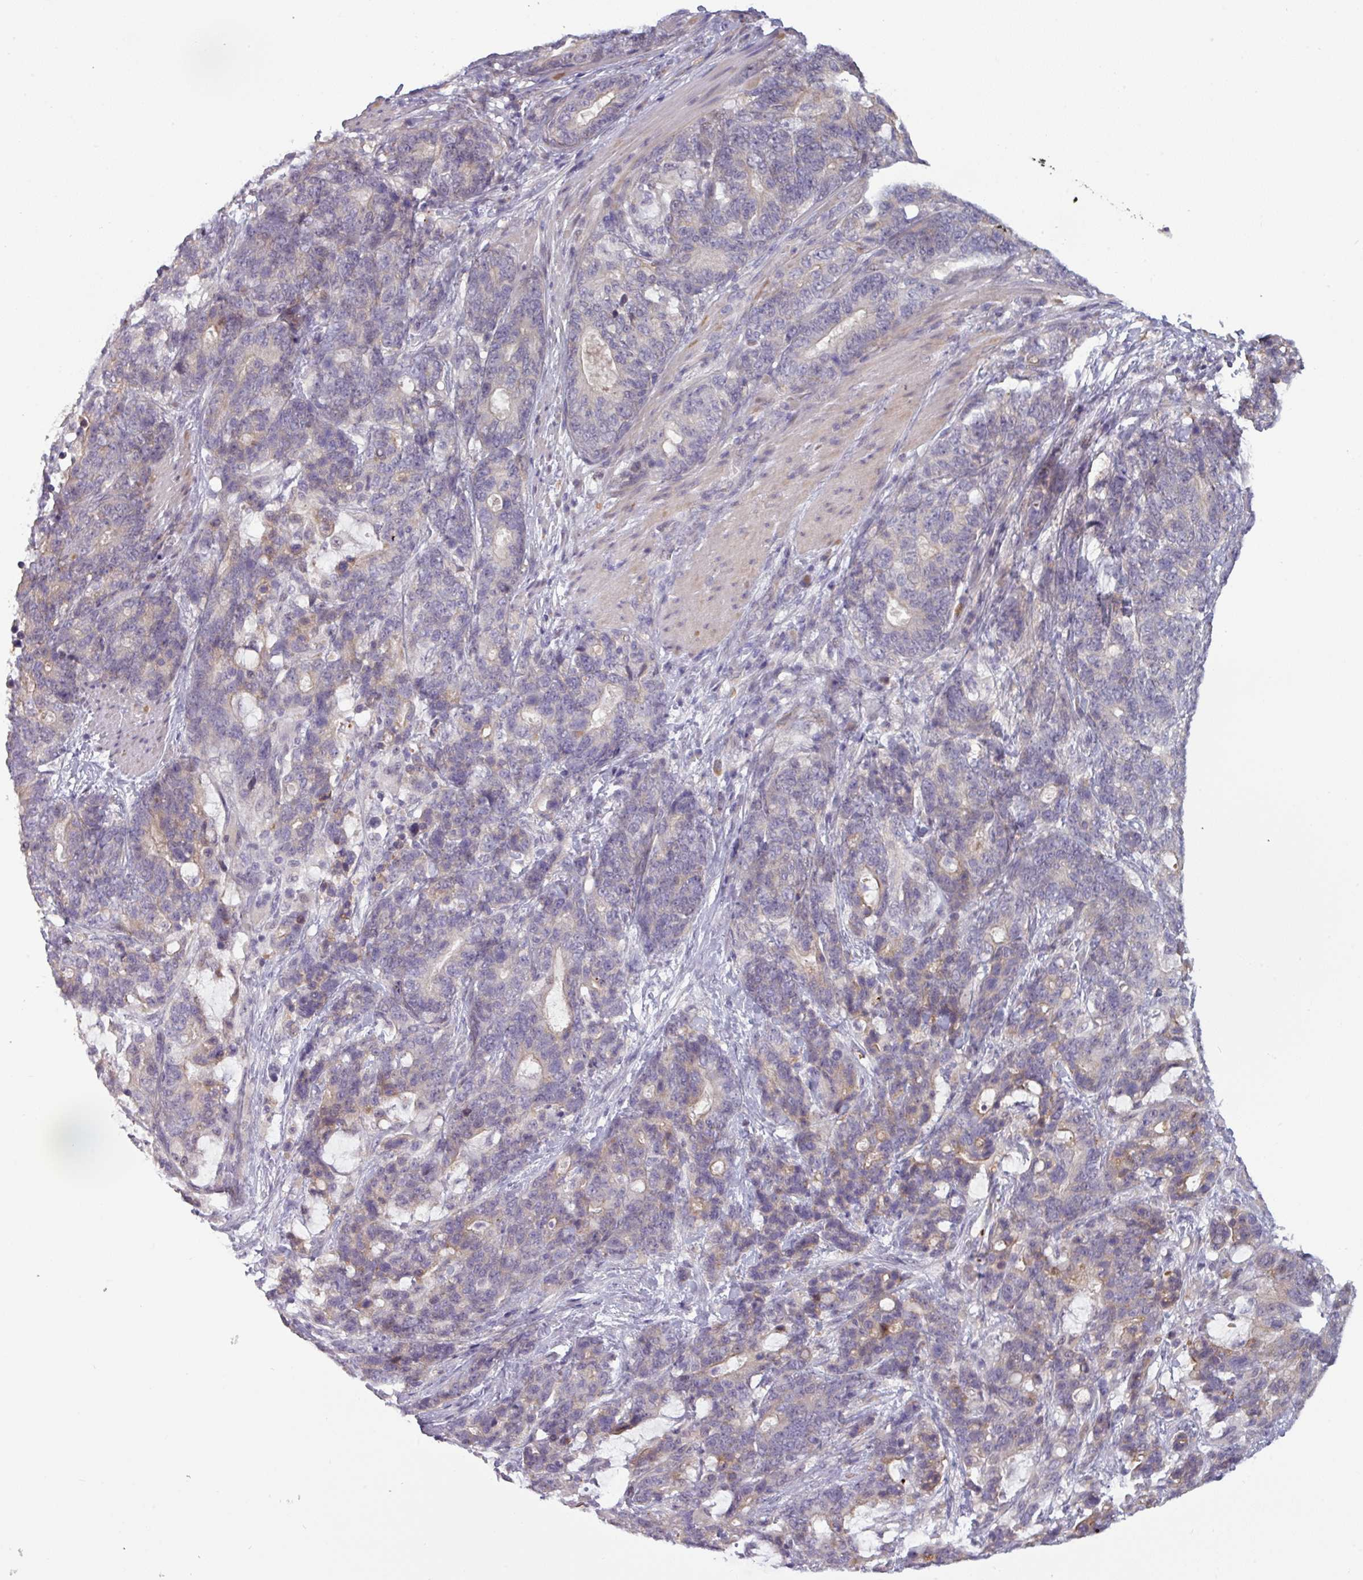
{"staining": {"intensity": "weak", "quantity": "<25%", "location": "cytoplasmic/membranous"}, "tissue": "stomach cancer", "cell_type": "Tumor cells", "image_type": "cancer", "snomed": [{"axis": "morphology", "description": "Normal tissue, NOS"}, {"axis": "morphology", "description": "Adenocarcinoma, NOS"}, {"axis": "topography", "description": "Stomach"}], "caption": "A high-resolution micrograph shows IHC staining of stomach cancer (adenocarcinoma), which demonstrates no significant expression in tumor cells.", "gene": "C2orf16", "patient": {"sex": "female", "age": 64}}